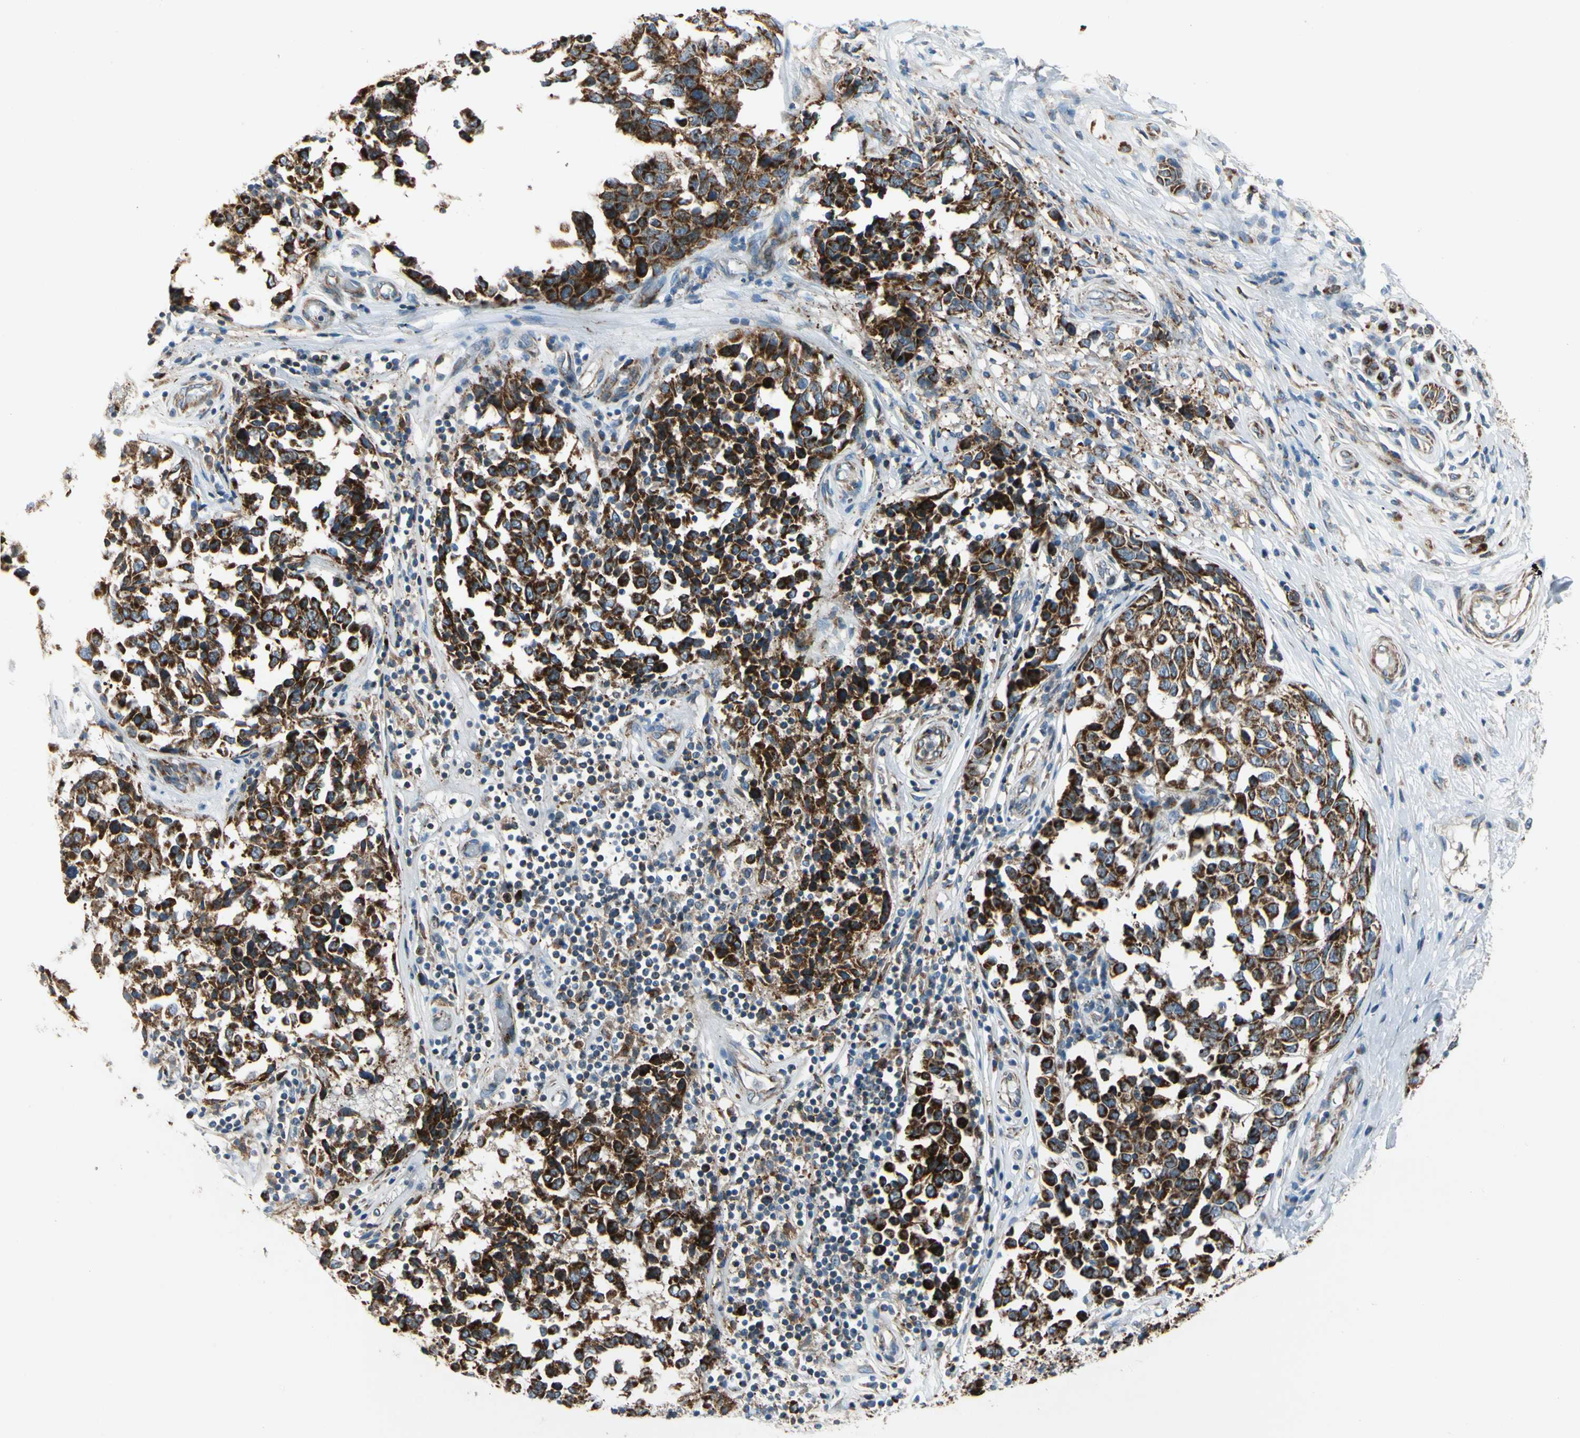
{"staining": {"intensity": "strong", "quantity": ">75%", "location": "cytoplasmic/membranous"}, "tissue": "melanoma", "cell_type": "Tumor cells", "image_type": "cancer", "snomed": [{"axis": "morphology", "description": "Malignant melanoma, NOS"}, {"axis": "topography", "description": "Skin"}], "caption": "Immunohistochemistry (IHC) photomicrograph of melanoma stained for a protein (brown), which shows high levels of strong cytoplasmic/membranous expression in approximately >75% of tumor cells.", "gene": "MRPL9", "patient": {"sex": "female", "age": 64}}